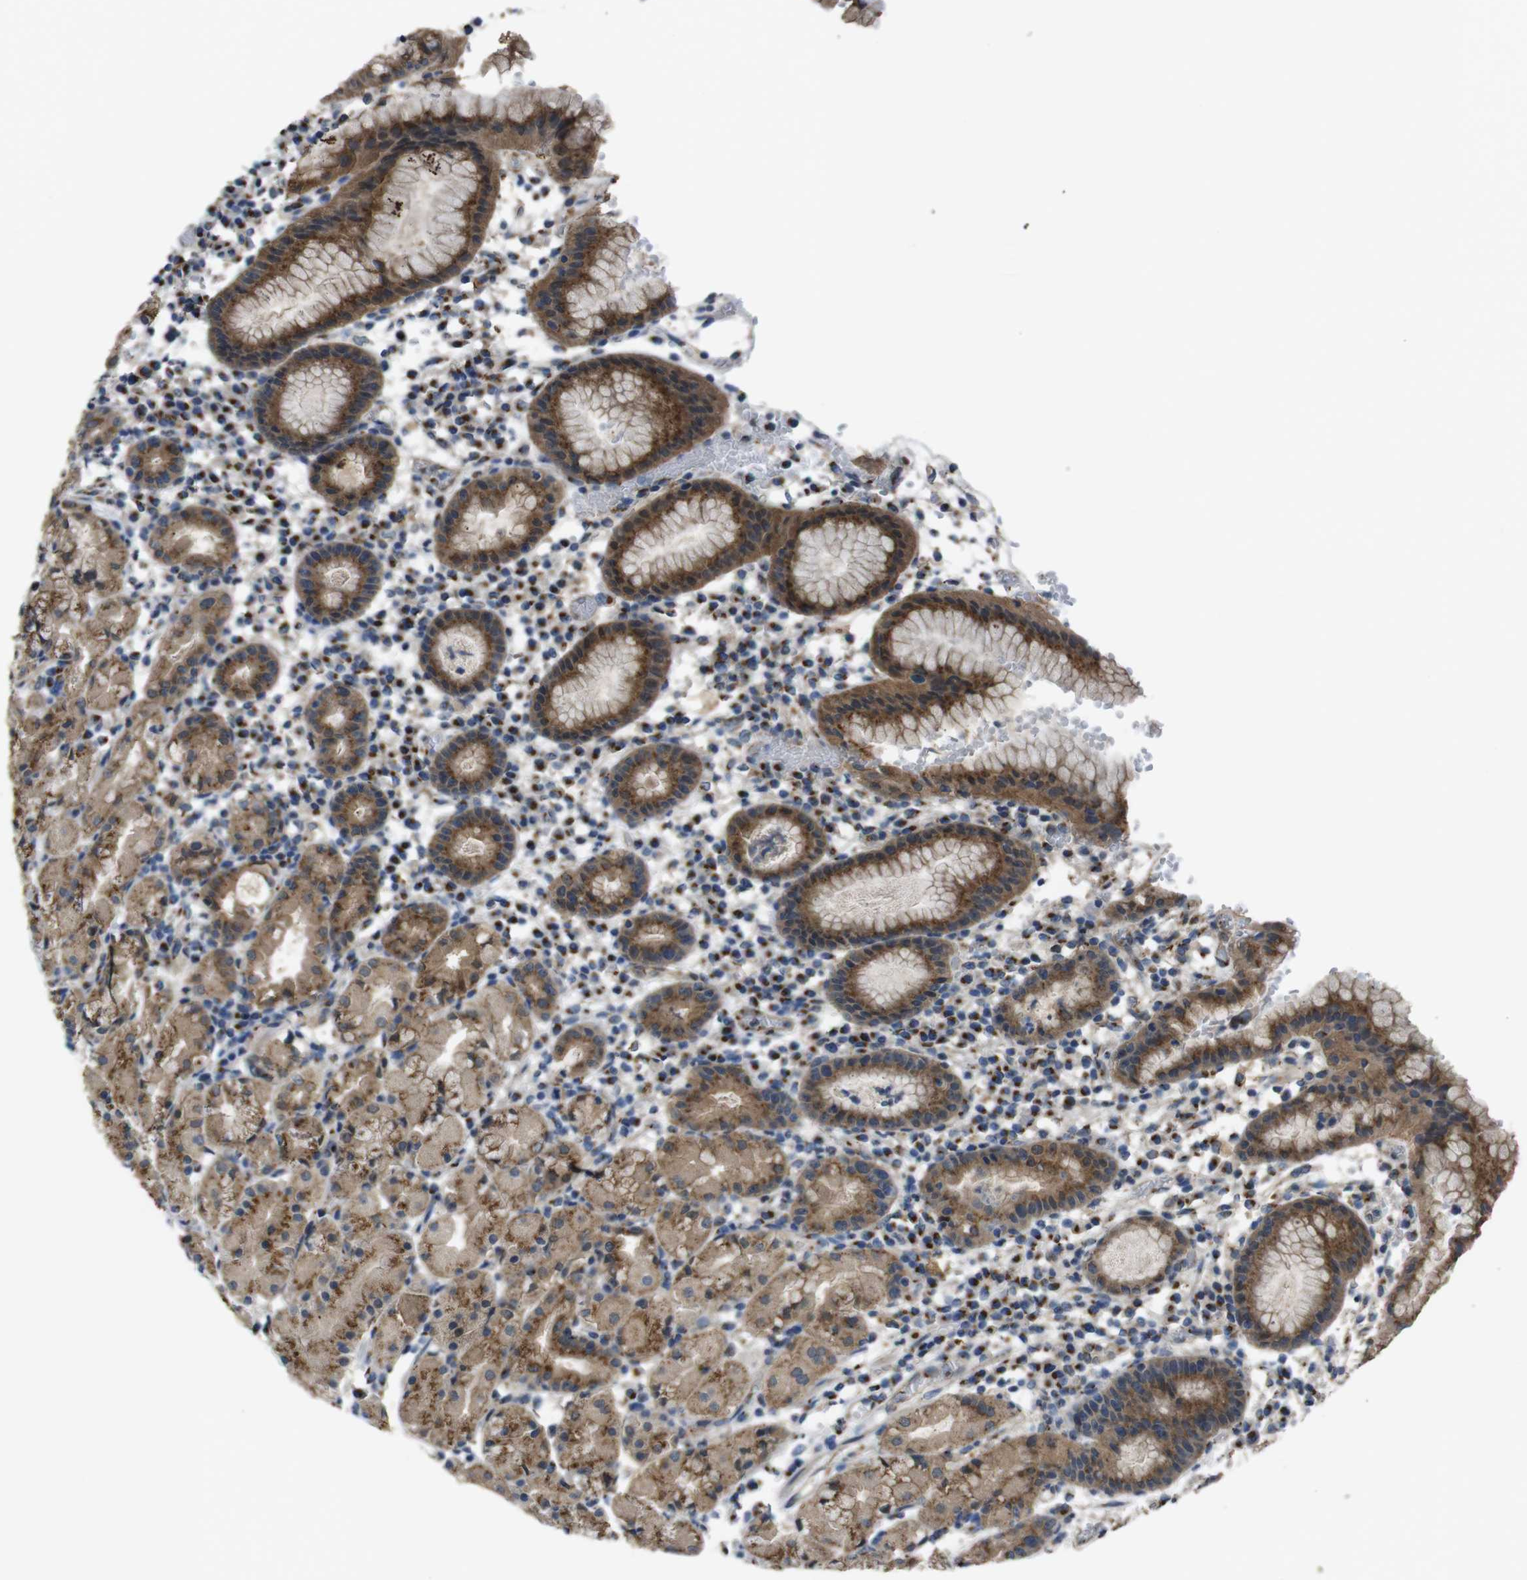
{"staining": {"intensity": "strong", "quantity": ">75%", "location": "cytoplasmic/membranous"}, "tissue": "stomach", "cell_type": "Glandular cells", "image_type": "normal", "snomed": [{"axis": "morphology", "description": "Normal tissue, NOS"}, {"axis": "topography", "description": "Stomach"}, {"axis": "topography", "description": "Stomach, lower"}], "caption": "Immunohistochemistry of unremarkable stomach reveals high levels of strong cytoplasmic/membranous positivity in about >75% of glandular cells. Ihc stains the protein of interest in brown and the nuclei are stained blue.", "gene": "RAB6A", "patient": {"sex": "female", "age": 75}}